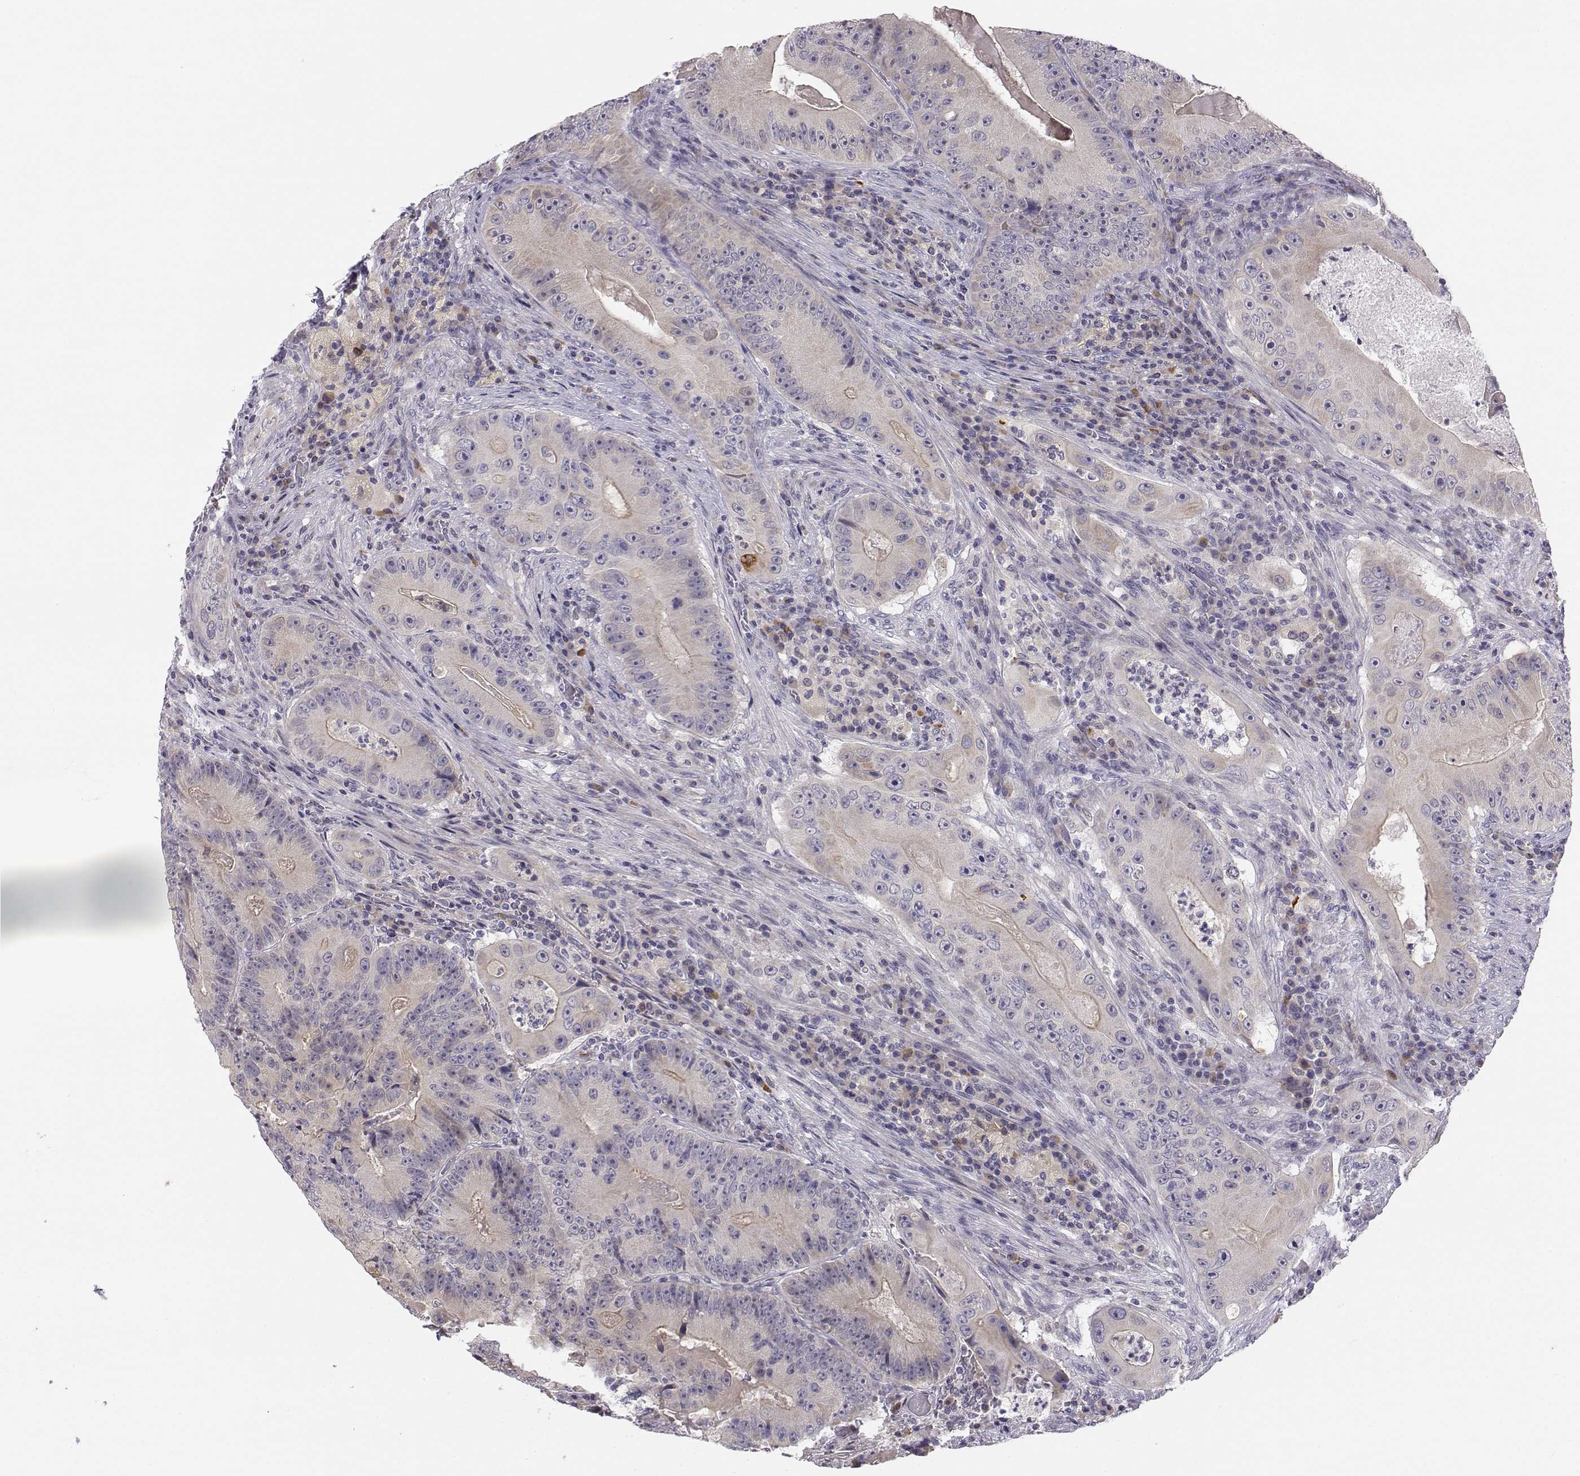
{"staining": {"intensity": "weak", "quantity": "25%-75%", "location": "cytoplasmic/membranous"}, "tissue": "colorectal cancer", "cell_type": "Tumor cells", "image_type": "cancer", "snomed": [{"axis": "morphology", "description": "Adenocarcinoma, NOS"}, {"axis": "topography", "description": "Colon"}], "caption": "Colorectal cancer (adenocarcinoma) was stained to show a protein in brown. There is low levels of weak cytoplasmic/membranous staining in about 25%-75% of tumor cells.", "gene": "ACSL6", "patient": {"sex": "female", "age": 86}}